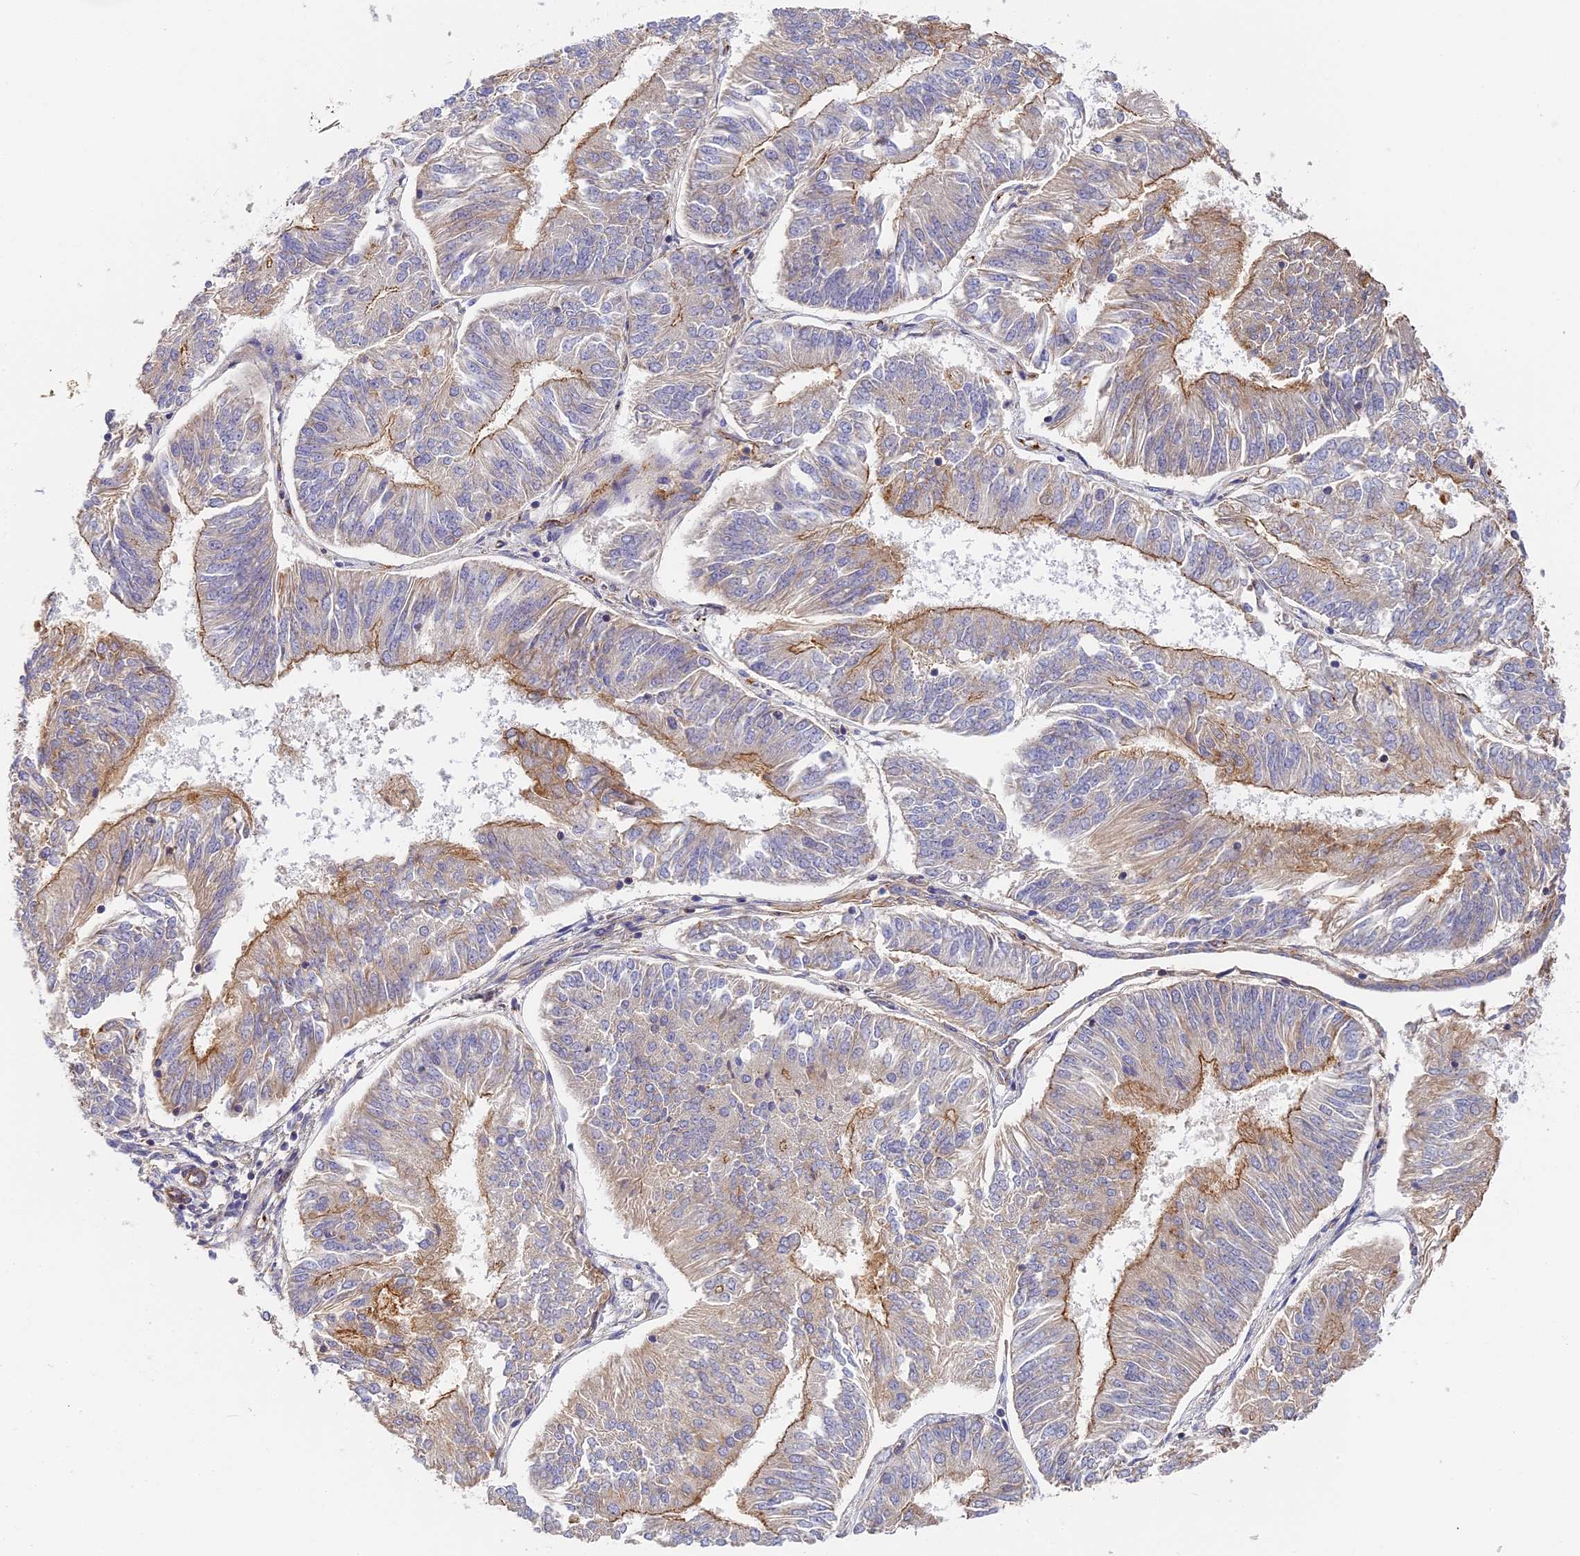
{"staining": {"intensity": "moderate", "quantity": "25%-75%", "location": "cytoplasmic/membranous"}, "tissue": "endometrial cancer", "cell_type": "Tumor cells", "image_type": "cancer", "snomed": [{"axis": "morphology", "description": "Adenocarcinoma, NOS"}, {"axis": "topography", "description": "Endometrium"}], "caption": "A high-resolution histopathology image shows immunohistochemistry staining of adenocarcinoma (endometrial), which demonstrates moderate cytoplasmic/membranous staining in approximately 25%-75% of tumor cells.", "gene": "MISP3", "patient": {"sex": "female", "age": 58}}